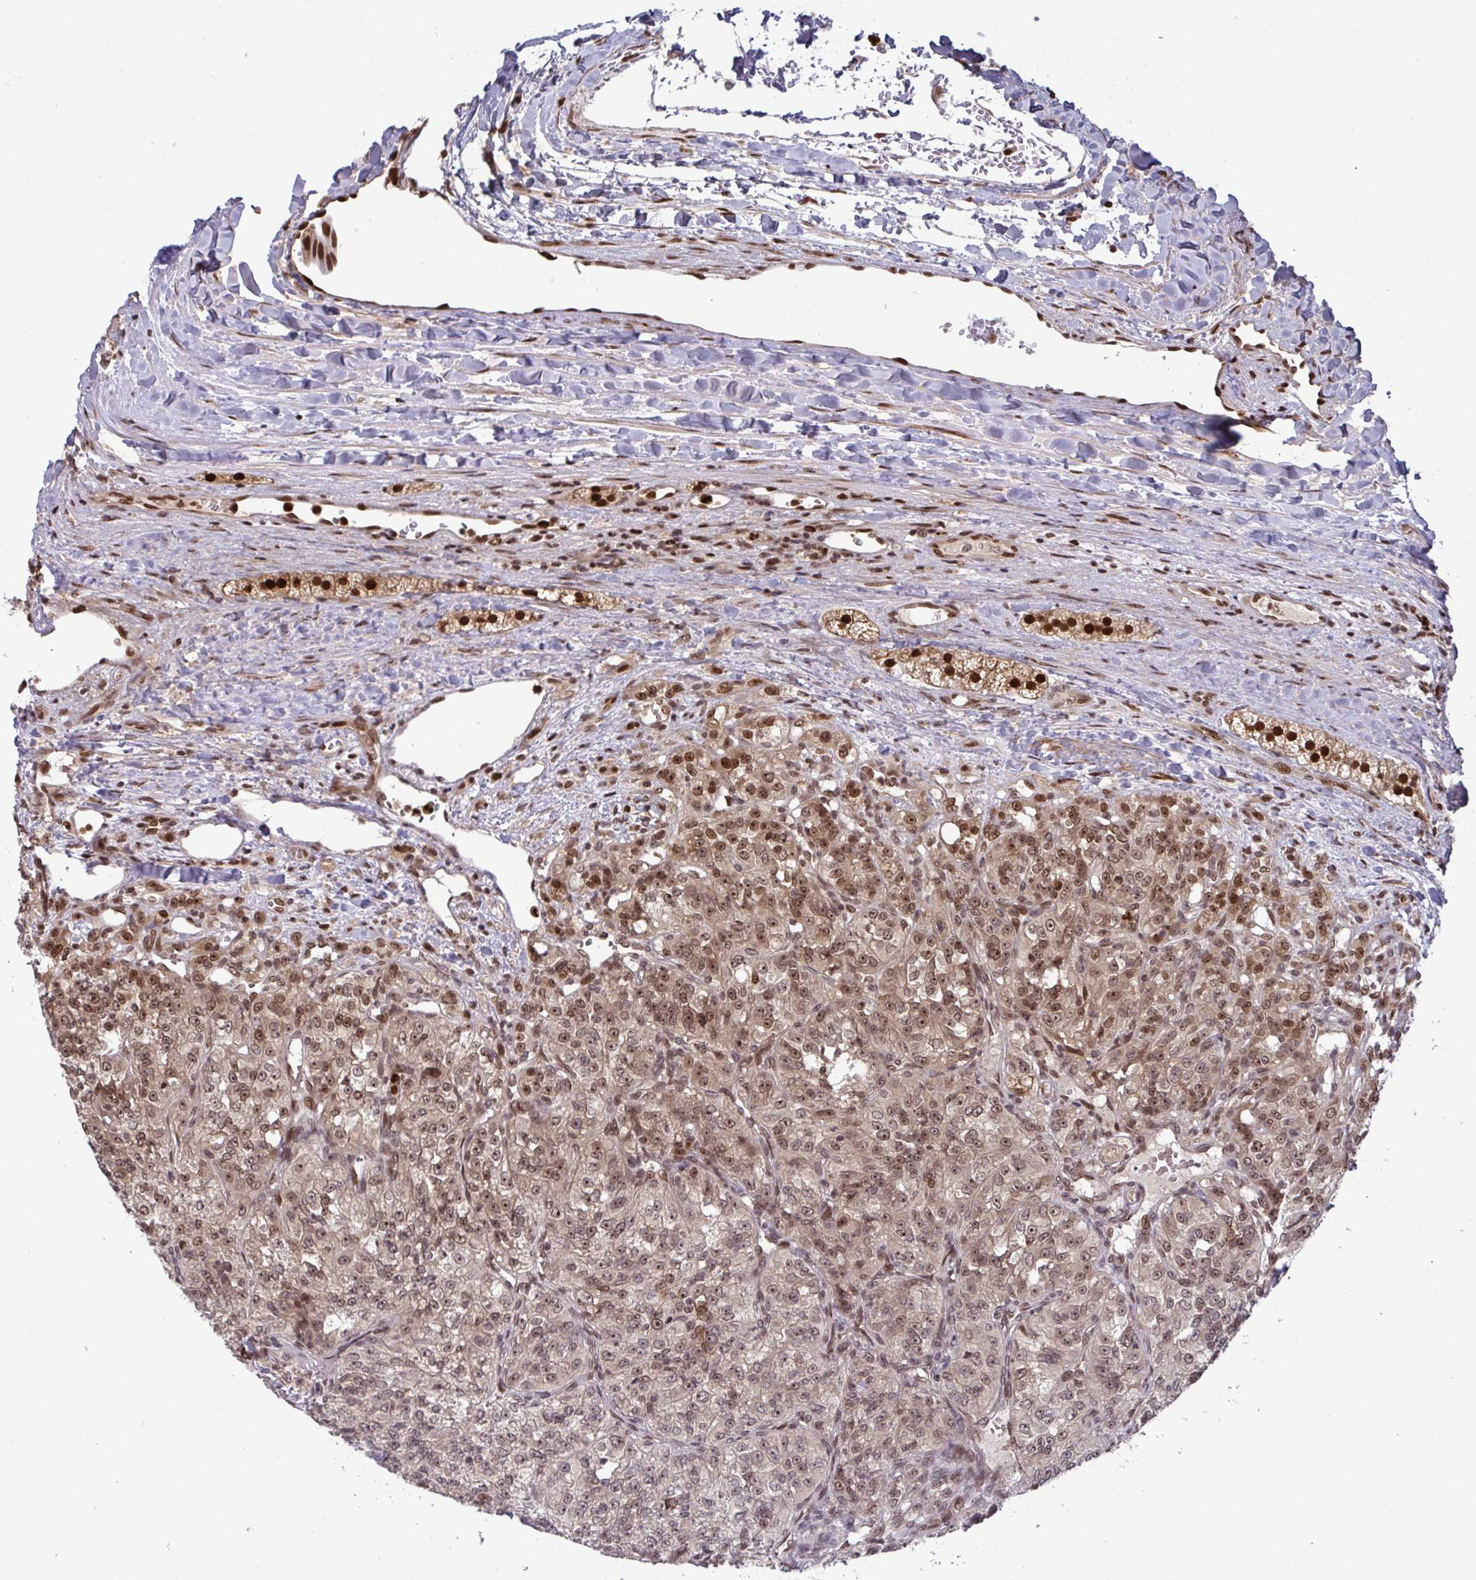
{"staining": {"intensity": "moderate", "quantity": "25%-75%", "location": "nuclear"}, "tissue": "renal cancer", "cell_type": "Tumor cells", "image_type": "cancer", "snomed": [{"axis": "morphology", "description": "Adenocarcinoma, NOS"}, {"axis": "topography", "description": "Kidney"}], "caption": "IHC of adenocarcinoma (renal) reveals medium levels of moderate nuclear positivity in about 25%-75% of tumor cells.", "gene": "UXT", "patient": {"sex": "female", "age": 63}}